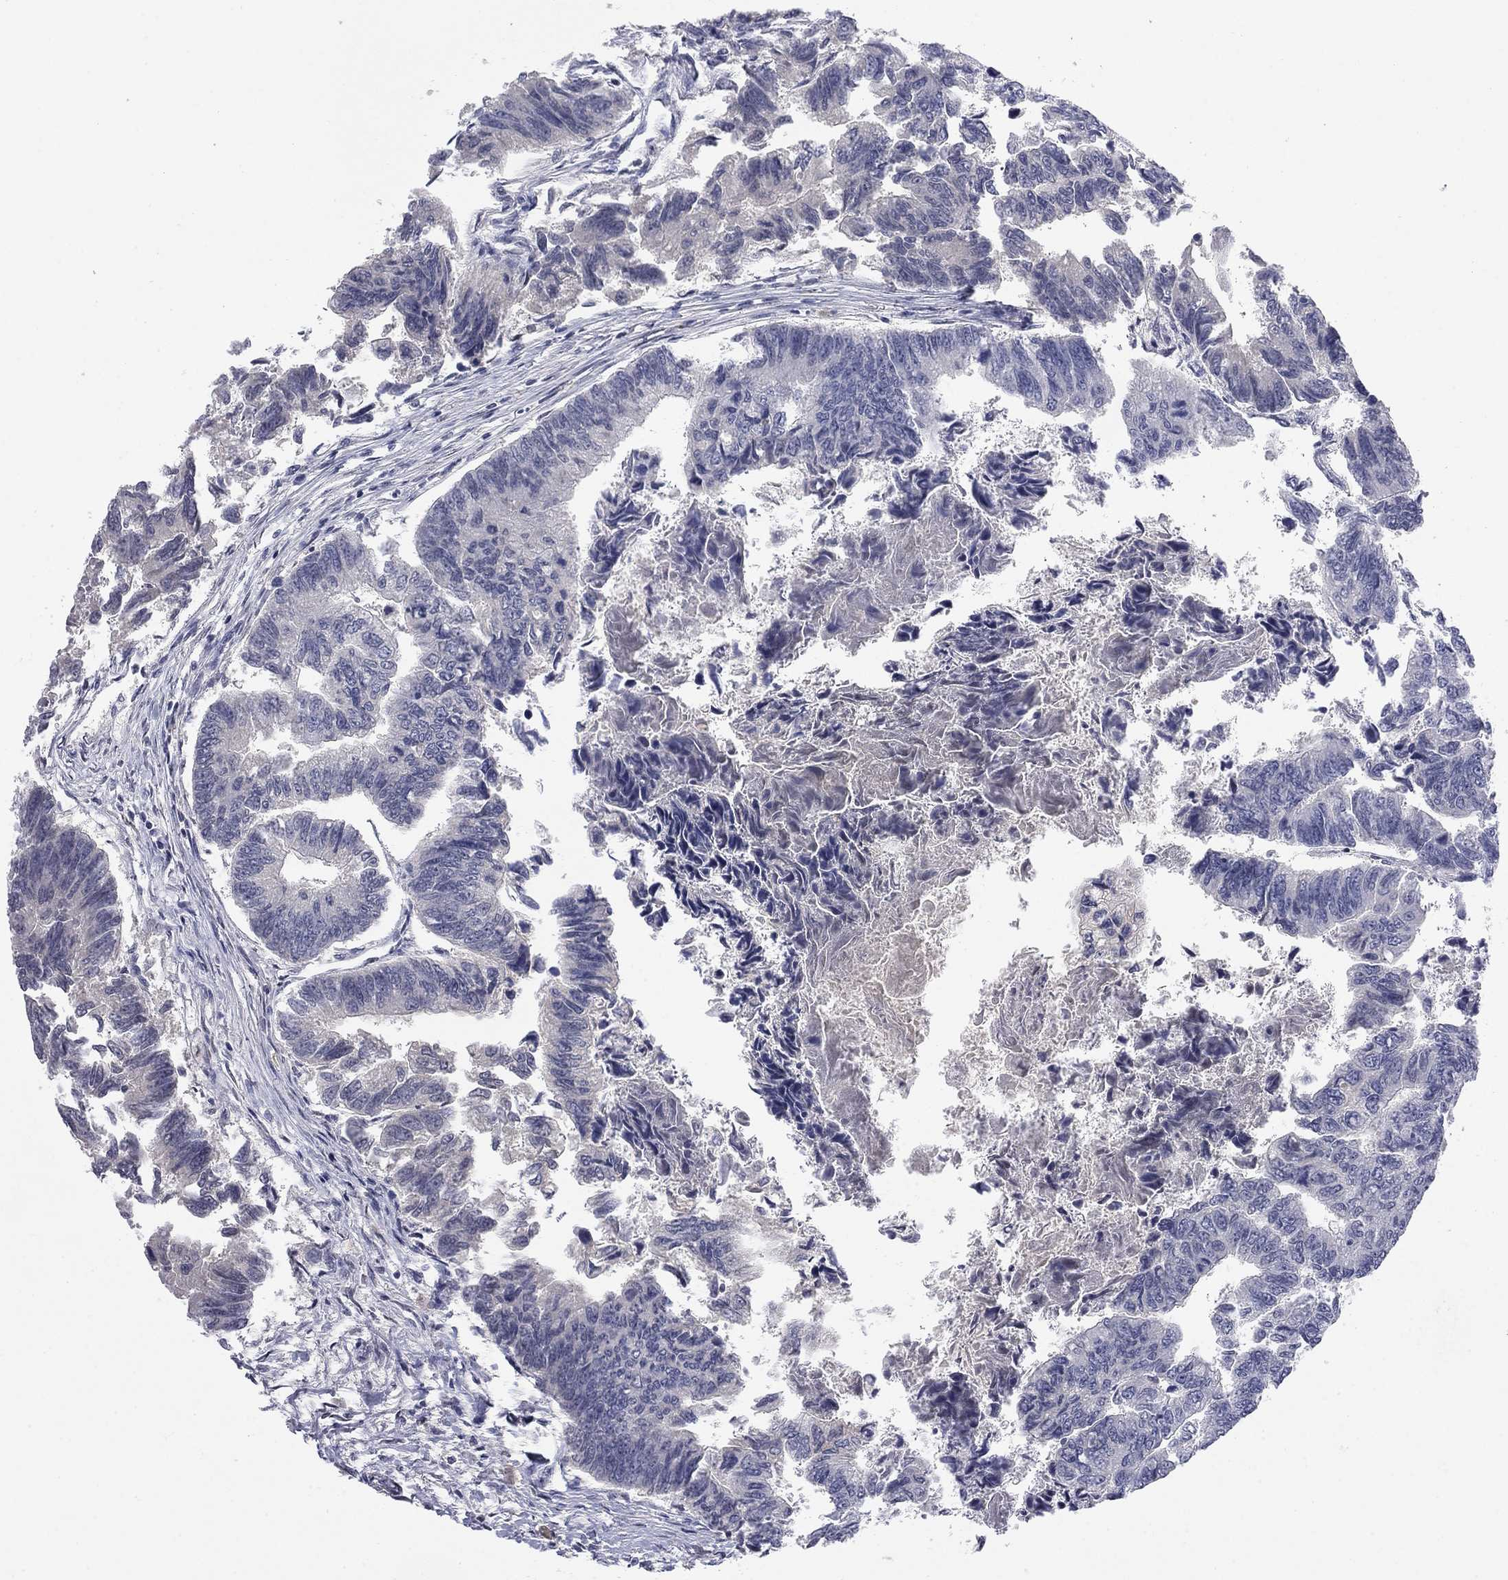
{"staining": {"intensity": "negative", "quantity": "none", "location": "none"}, "tissue": "colorectal cancer", "cell_type": "Tumor cells", "image_type": "cancer", "snomed": [{"axis": "morphology", "description": "Adenocarcinoma, NOS"}, {"axis": "topography", "description": "Colon"}], "caption": "Immunohistochemical staining of adenocarcinoma (colorectal) reveals no significant staining in tumor cells.", "gene": "SLC51A", "patient": {"sex": "female", "age": 65}}